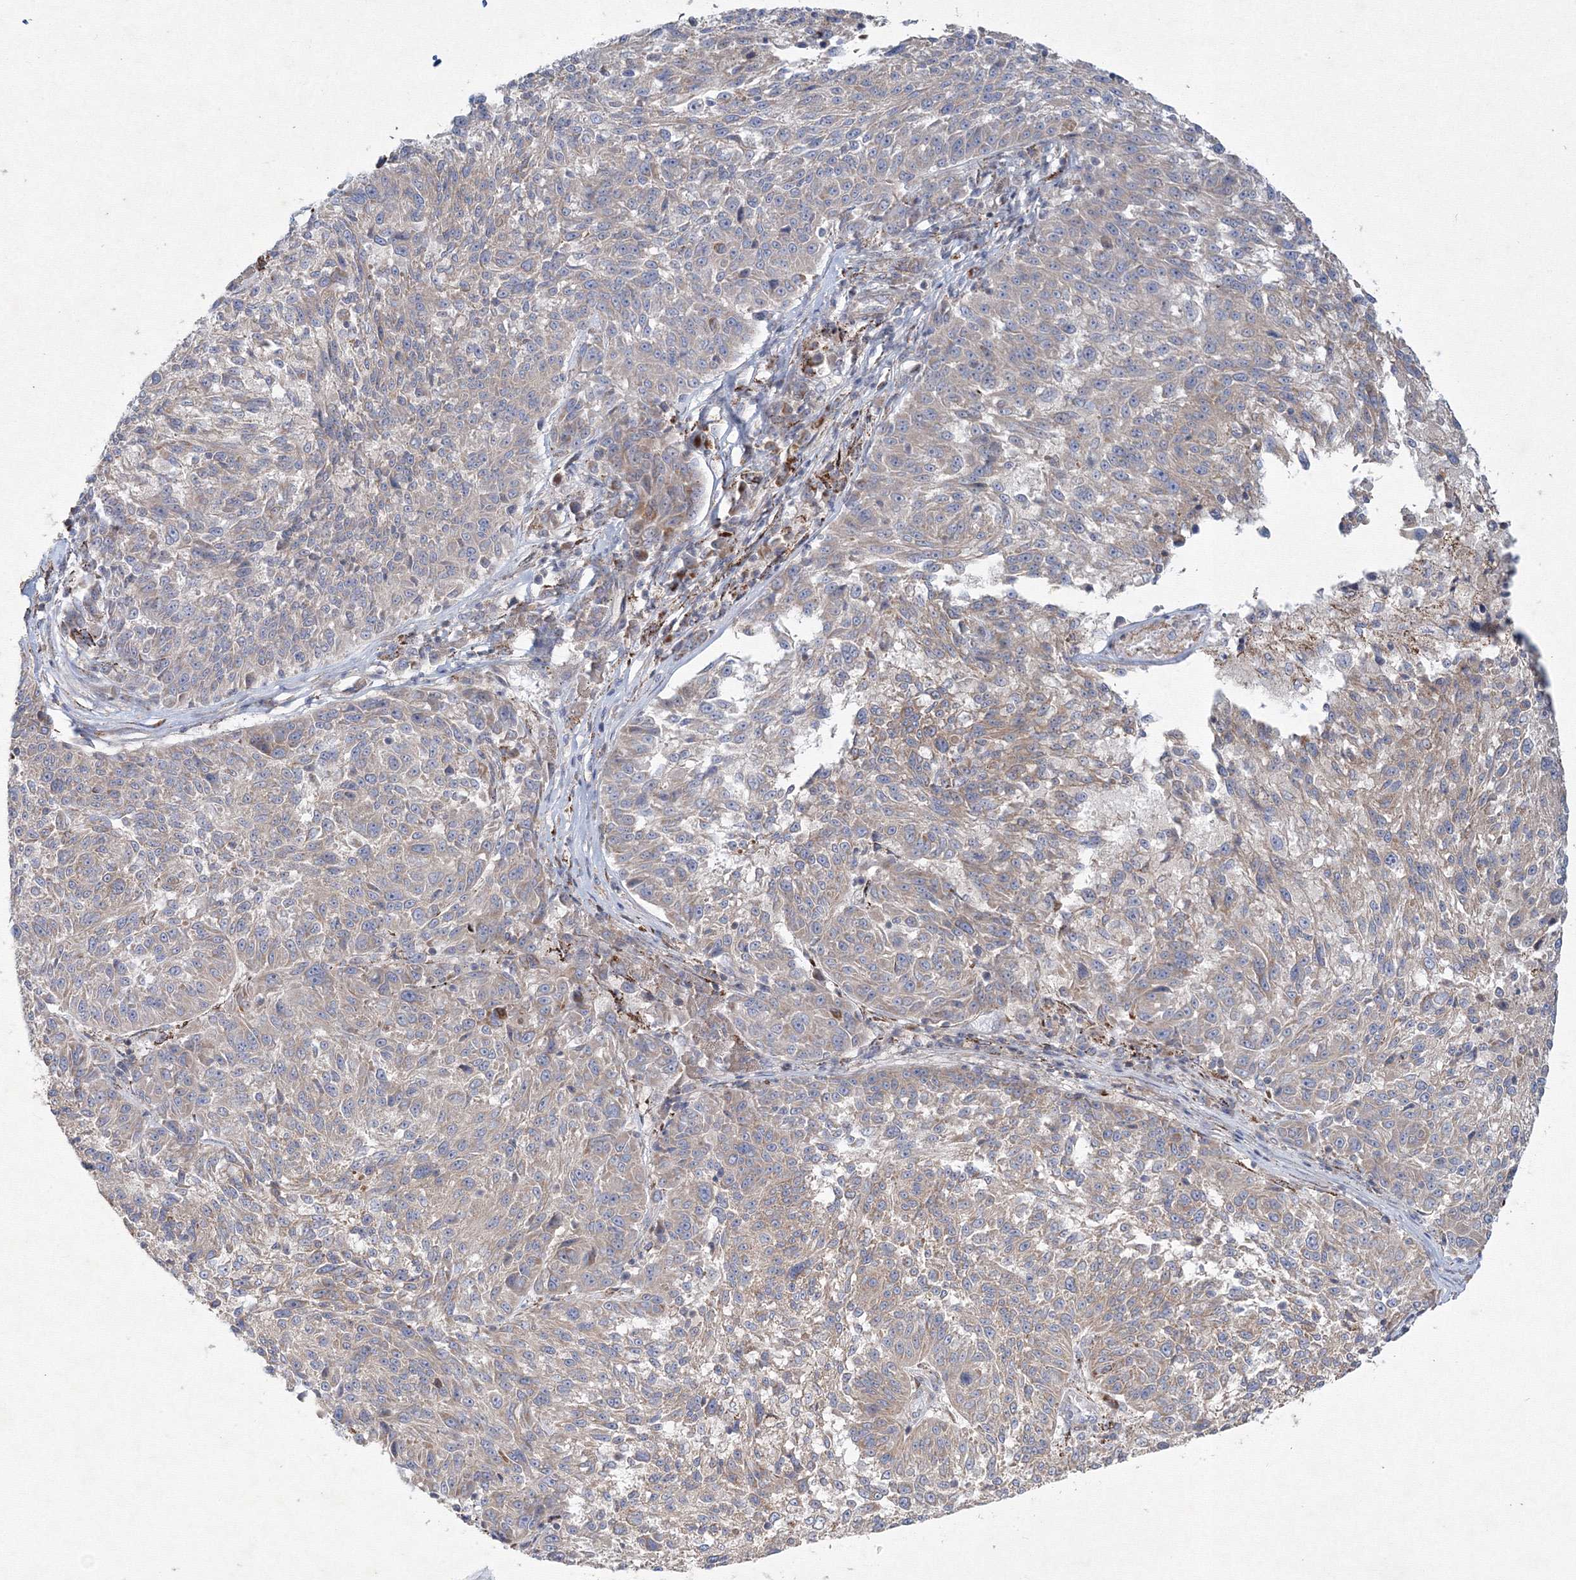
{"staining": {"intensity": "weak", "quantity": "<25%", "location": "cytoplasmic/membranous"}, "tissue": "melanoma", "cell_type": "Tumor cells", "image_type": "cancer", "snomed": [{"axis": "morphology", "description": "Malignant melanoma, NOS"}, {"axis": "topography", "description": "Skin"}], "caption": "This is an immunohistochemistry (IHC) photomicrograph of melanoma. There is no staining in tumor cells.", "gene": "WDR49", "patient": {"sex": "male", "age": 53}}